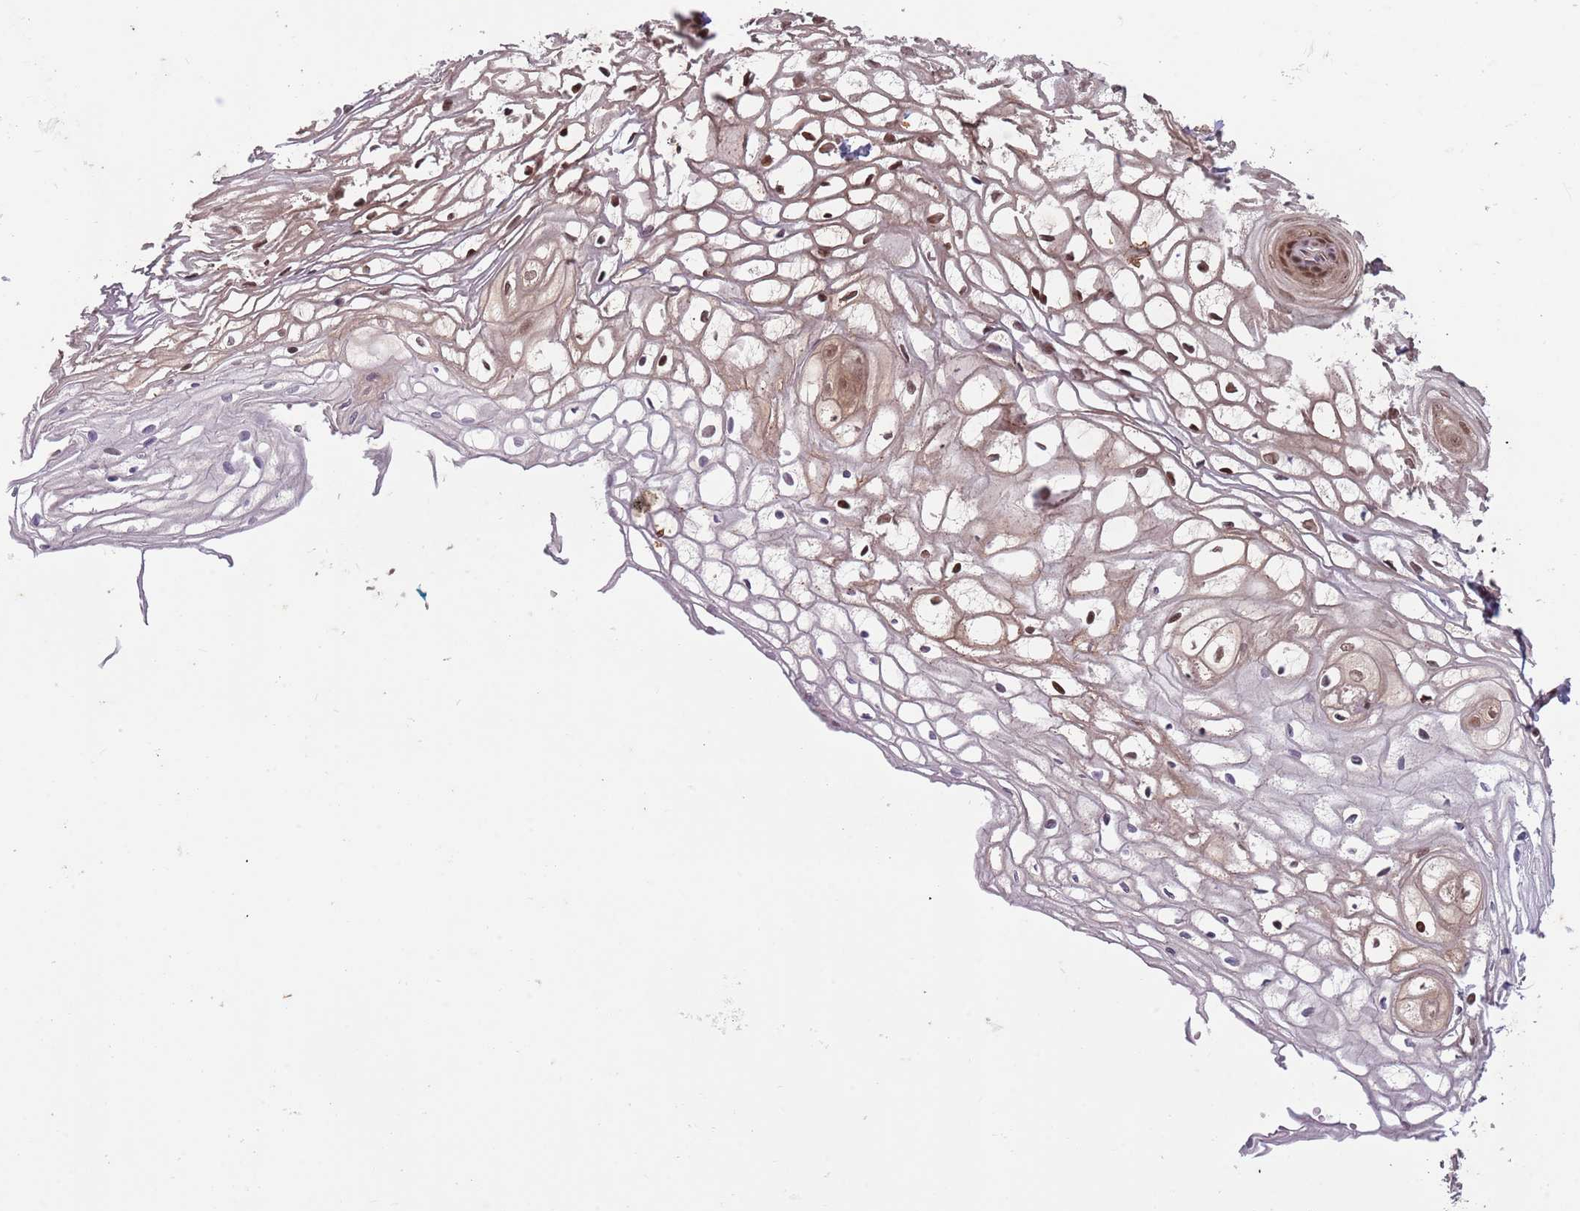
{"staining": {"intensity": "strong", "quantity": "25%-75%", "location": "cytoplasmic/membranous,nuclear"}, "tissue": "vagina", "cell_type": "Squamous epithelial cells", "image_type": "normal", "snomed": [{"axis": "morphology", "description": "Normal tissue, NOS"}, {"axis": "topography", "description": "Vagina"}], "caption": "This image exhibits immunohistochemistry (IHC) staining of normal vagina, with high strong cytoplasmic/membranous,nuclear positivity in approximately 25%-75% of squamous epithelial cells.", "gene": "SALL1", "patient": {"sex": "female", "age": 34}}